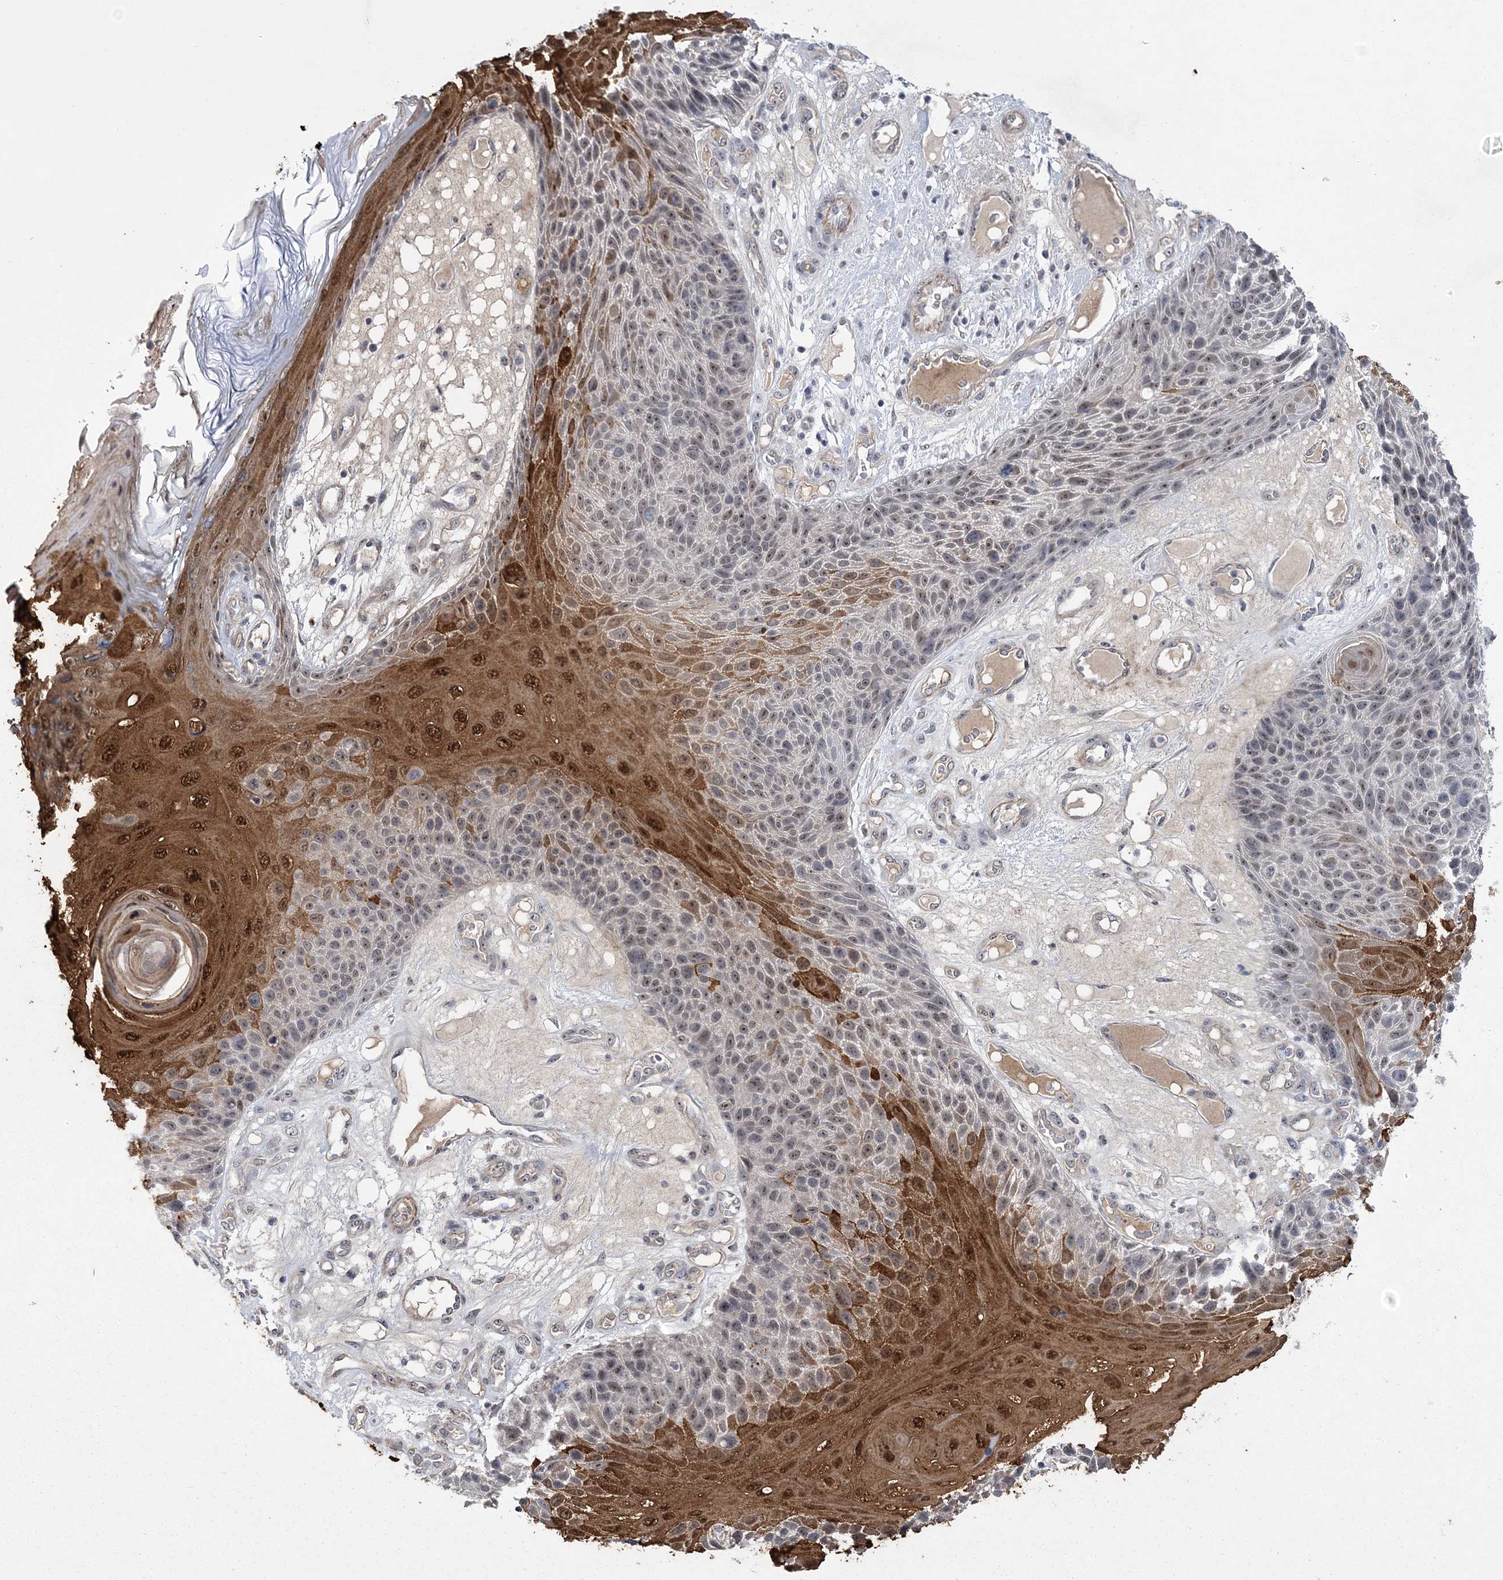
{"staining": {"intensity": "strong", "quantity": "<25%", "location": "cytoplasmic/membranous,nuclear"}, "tissue": "skin cancer", "cell_type": "Tumor cells", "image_type": "cancer", "snomed": [{"axis": "morphology", "description": "Squamous cell carcinoma, NOS"}, {"axis": "topography", "description": "Skin"}], "caption": "Human skin cancer stained with a protein marker displays strong staining in tumor cells.", "gene": "HOMEZ", "patient": {"sex": "female", "age": 88}}